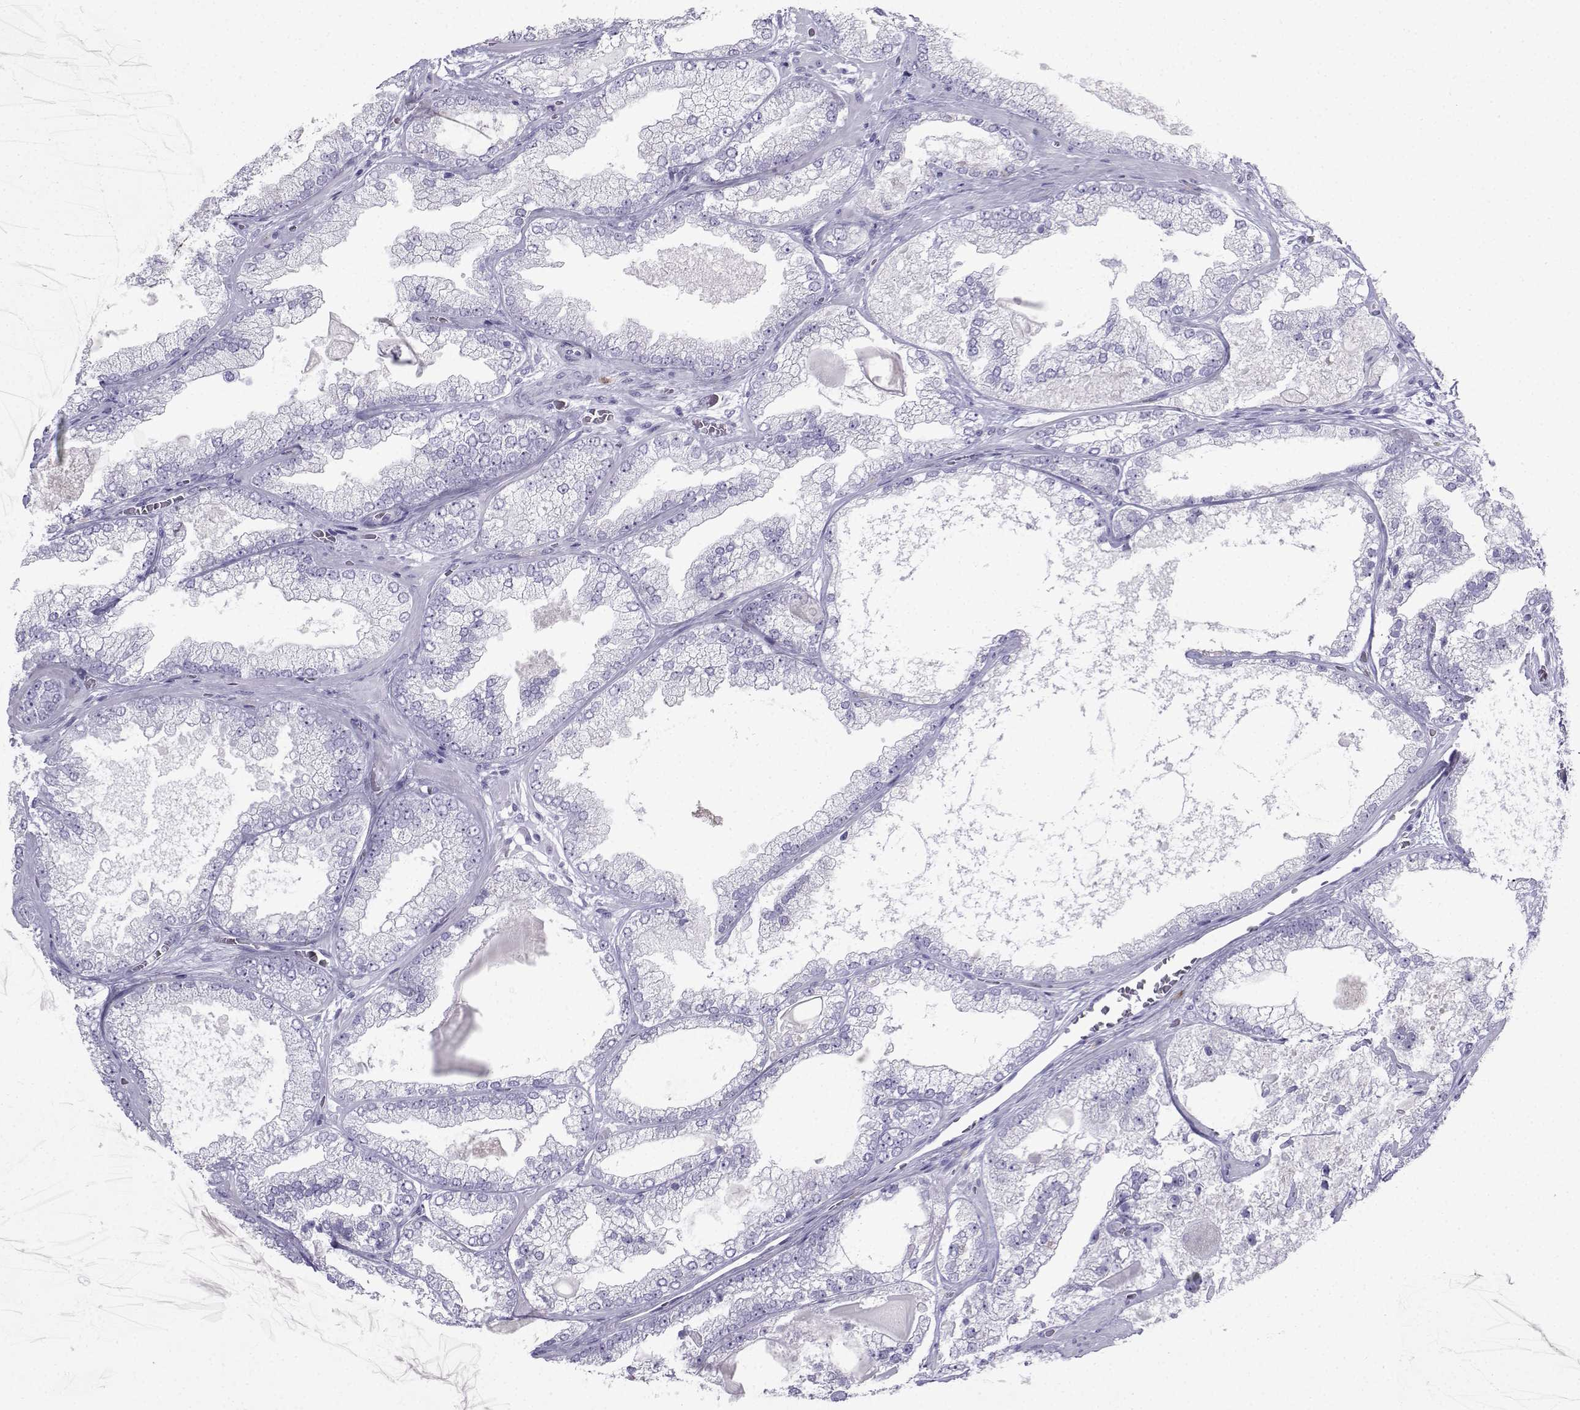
{"staining": {"intensity": "negative", "quantity": "none", "location": "none"}, "tissue": "prostate cancer", "cell_type": "Tumor cells", "image_type": "cancer", "snomed": [{"axis": "morphology", "description": "Adenocarcinoma, Low grade"}, {"axis": "topography", "description": "Prostate"}], "caption": "There is no significant expression in tumor cells of prostate low-grade adenocarcinoma.", "gene": "SLC18A2", "patient": {"sex": "male", "age": 57}}